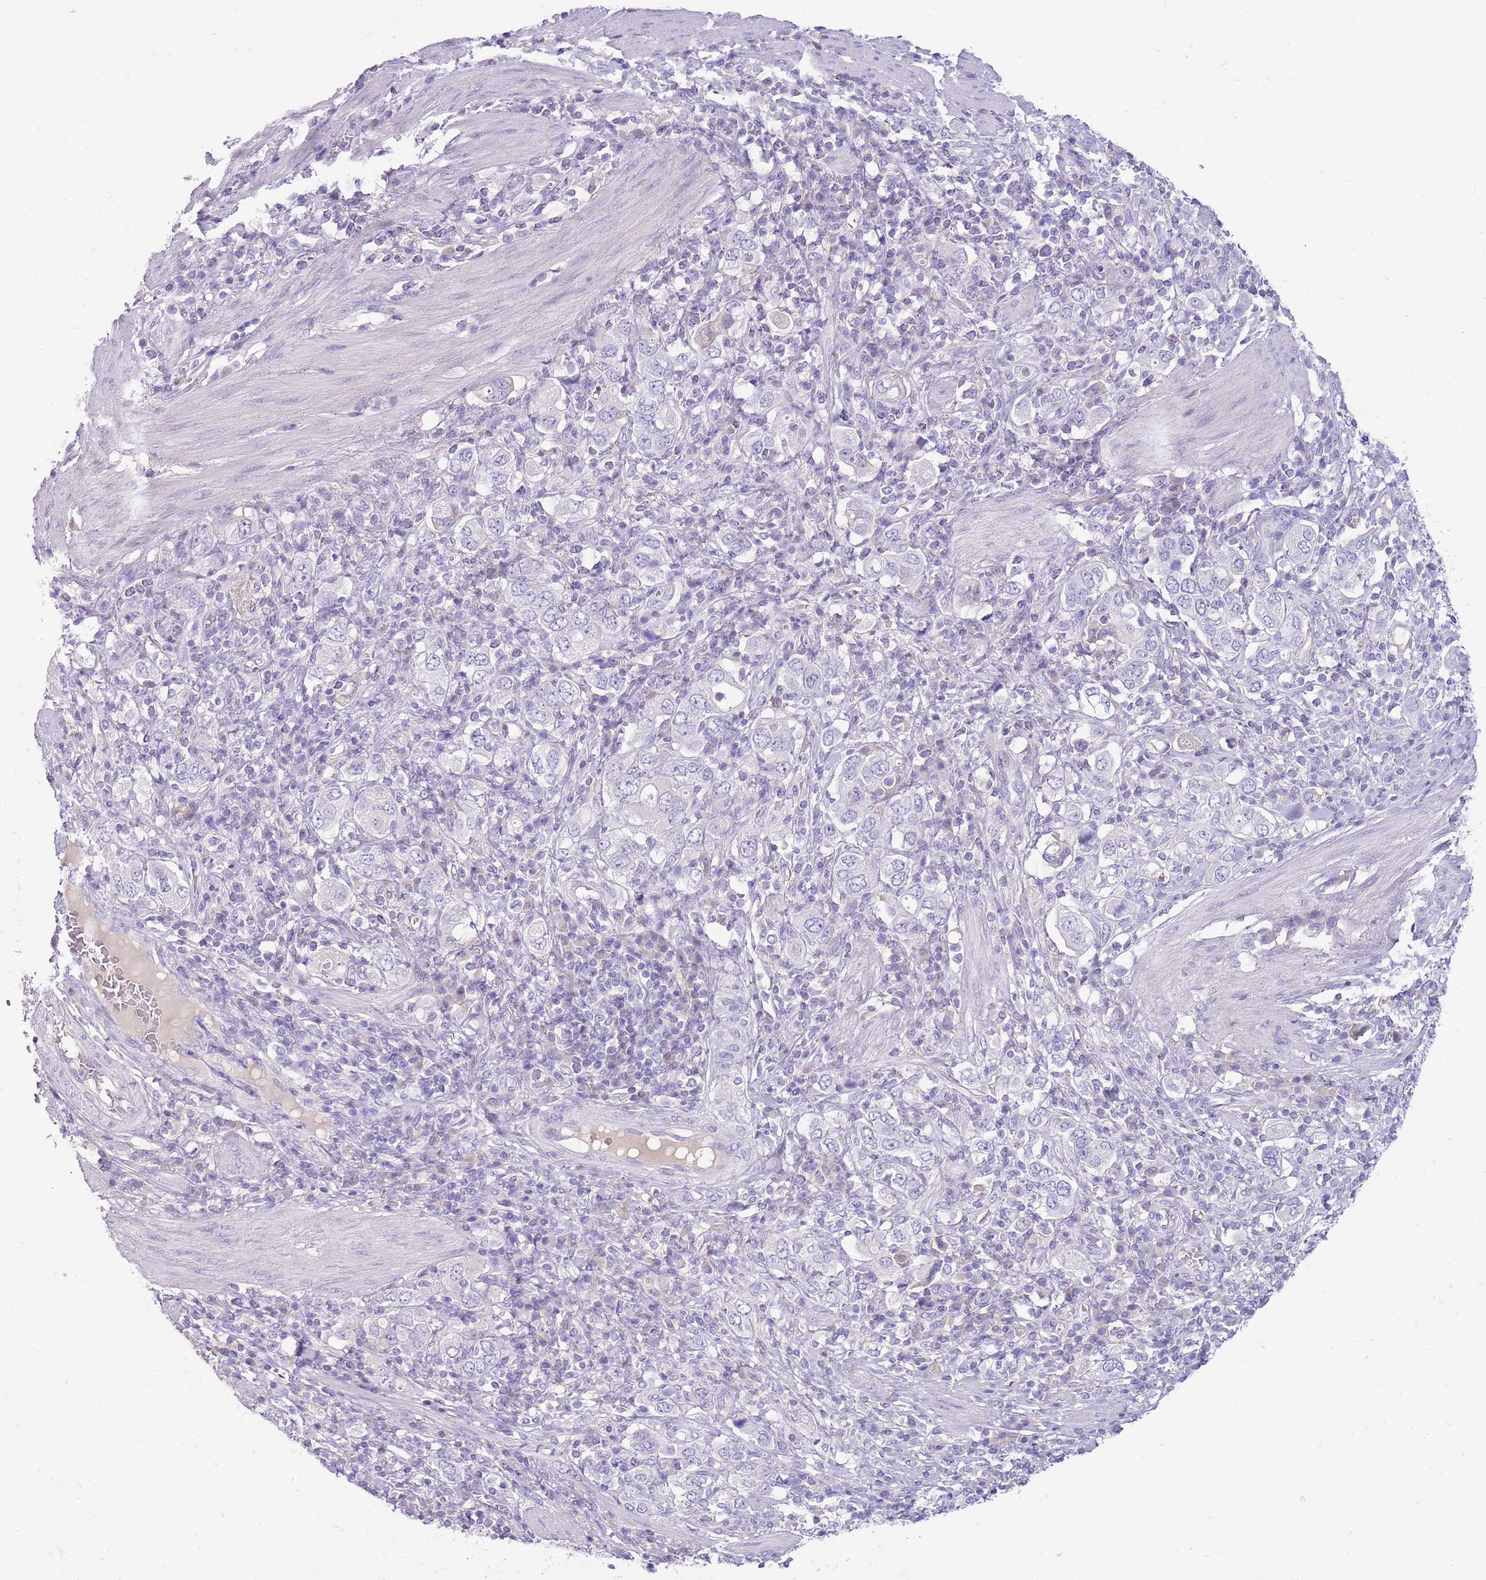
{"staining": {"intensity": "negative", "quantity": "none", "location": "none"}, "tissue": "stomach cancer", "cell_type": "Tumor cells", "image_type": "cancer", "snomed": [{"axis": "morphology", "description": "Adenocarcinoma, NOS"}, {"axis": "topography", "description": "Stomach, upper"}, {"axis": "topography", "description": "Stomach"}], "caption": "Immunohistochemistry micrograph of human stomach cancer (adenocarcinoma) stained for a protein (brown), which exhibits no positivity in tumor cells.", "gene": "TOX2", "patient": {"sex": "male", "age": 62}}